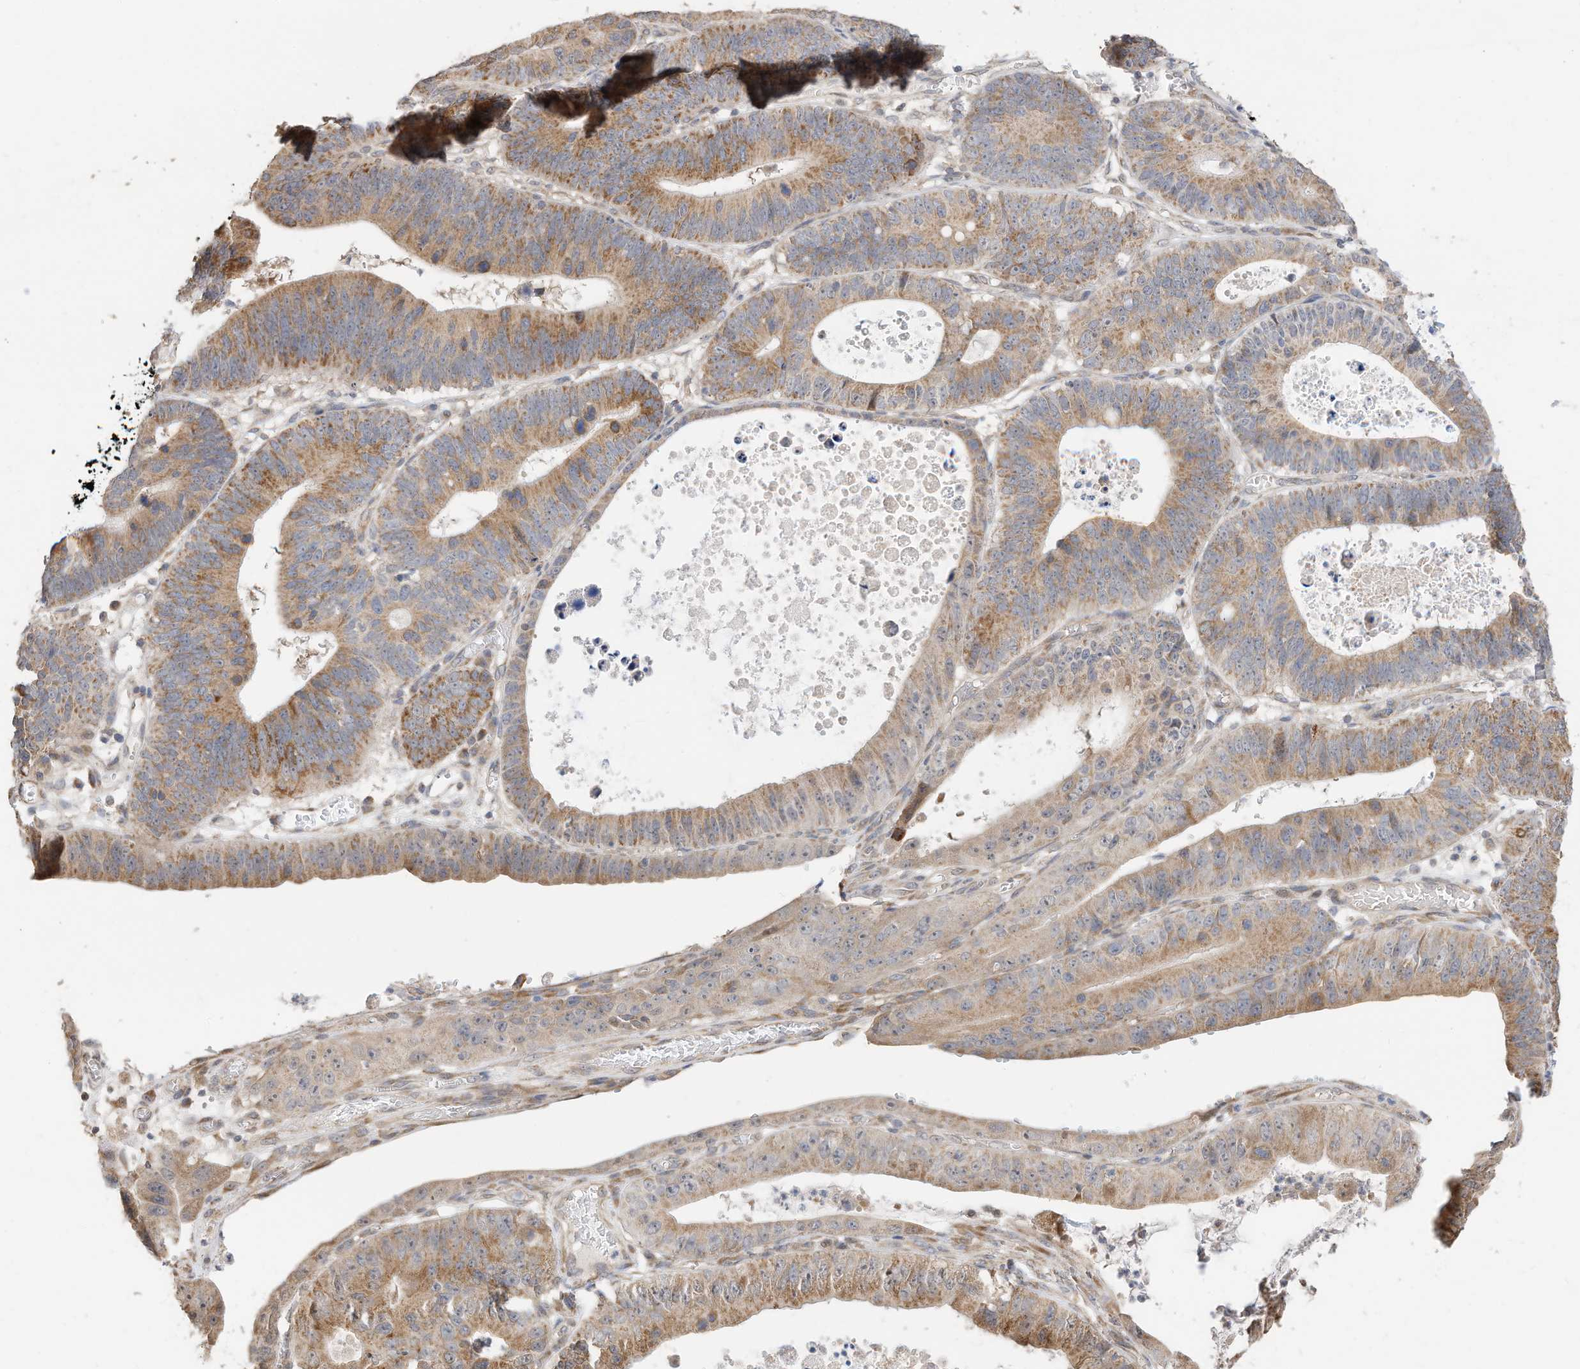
{"staining": {"intensity": "moderate", "quantity": "25%-75%", "location": "cytoplasmic/membranous"}, "tissue": "stomach cancer", "cell_type": "Tumor cells", "image_type": "cancer", "snomed": [{"axis": "morphology", "description": "Adenocarcinoma, NOS"}, {"axis": "topography", "description": "Stomach"}], "caption": "Protein staining of stomach adenocarcinoma tissue exhibits moderate cytoplasmic/membranous staining in about 25%-75% of tumor cells.", "gene": "CAGE1", "patient": {"sex": "male", "age": 59}}